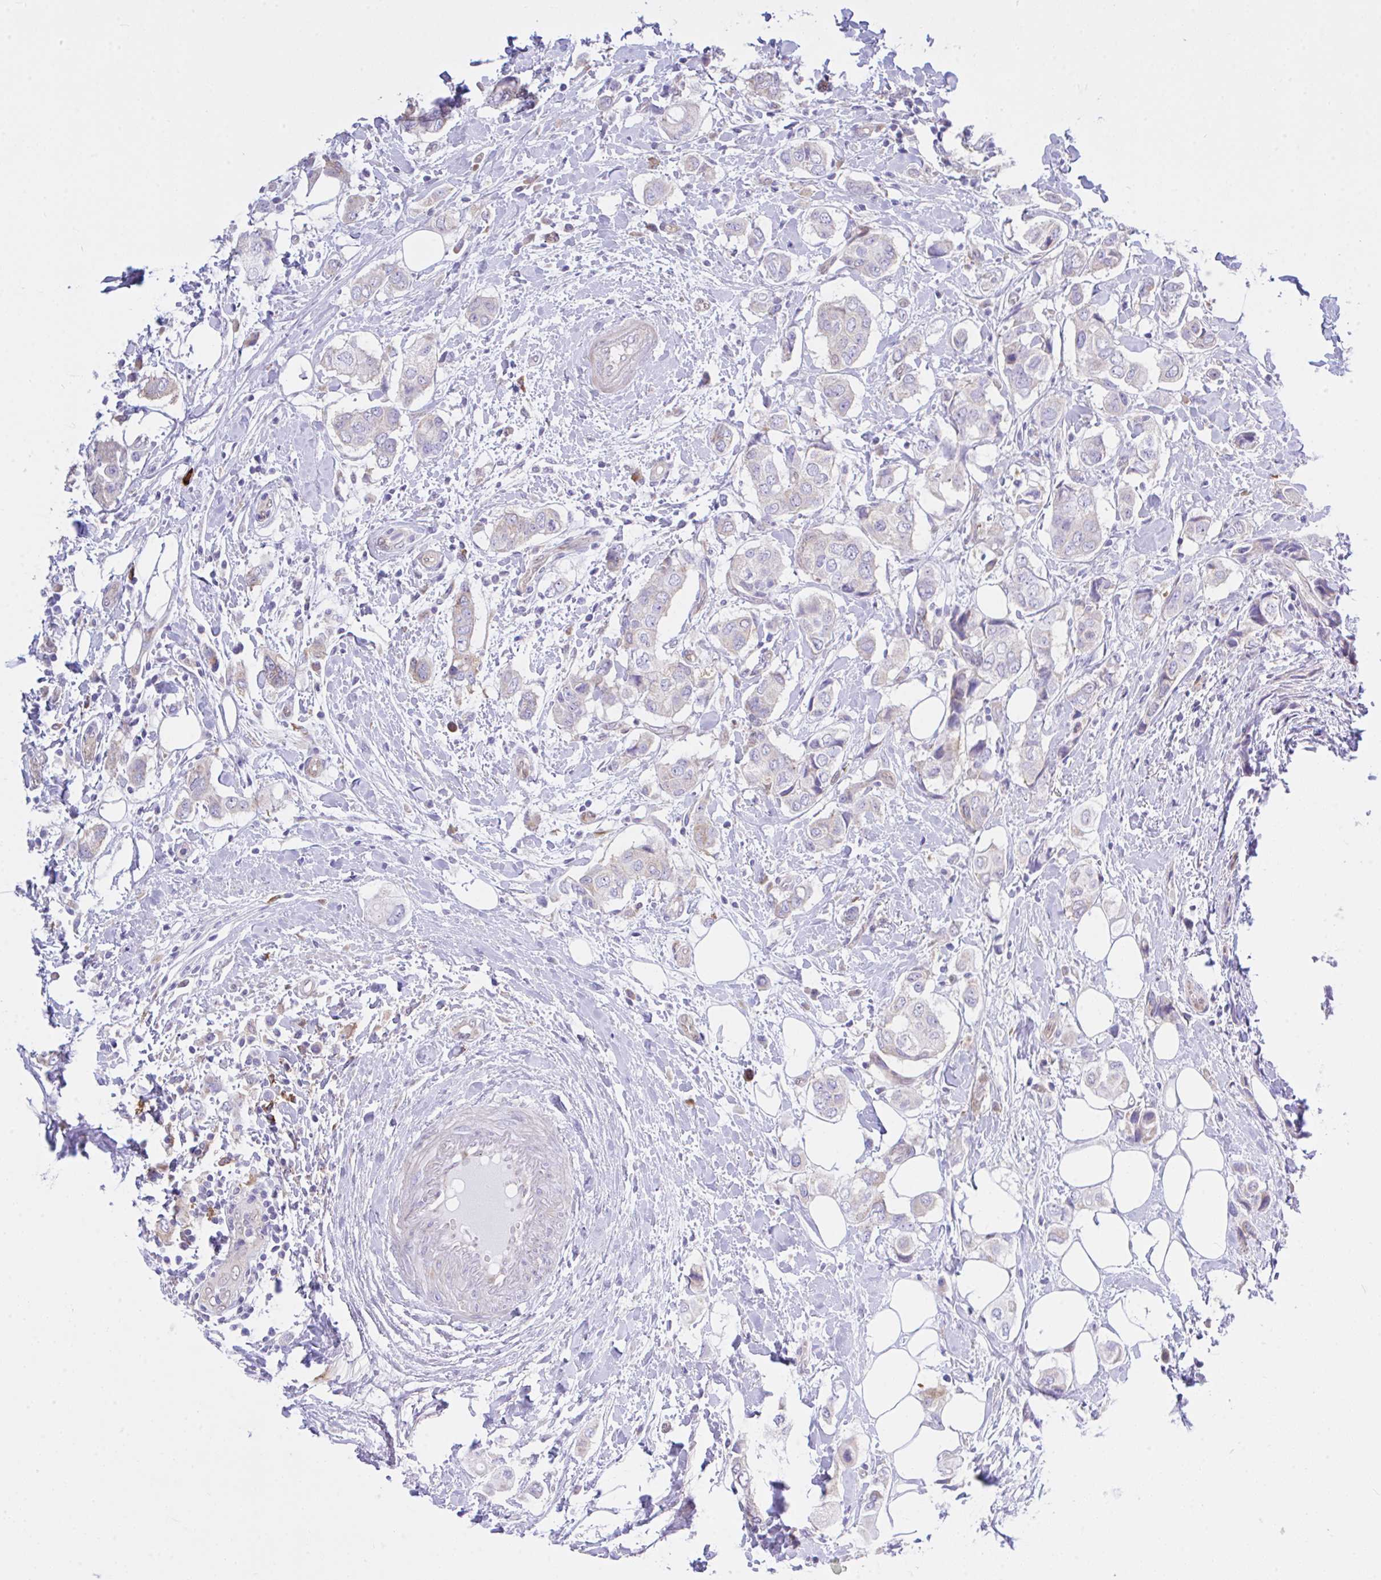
{"staining": {"intensity": "negative", "quantity": "none", "location": "none"}, "tissue": "breast cancer", "cell_type": "Tumor cells", "image_type": "cancer", "snomed": [{"axis": "morphology", "description": "Lobular carcinoma"}, {"axis": "topography", "description": "Breast"}], "caption": "Breast lobular carcinoma was stained to show a protein in brown. There is no significant staining in tumor cells.", "gene": "EEF1A2", "patient": {"sex": "female", "age": 51}}